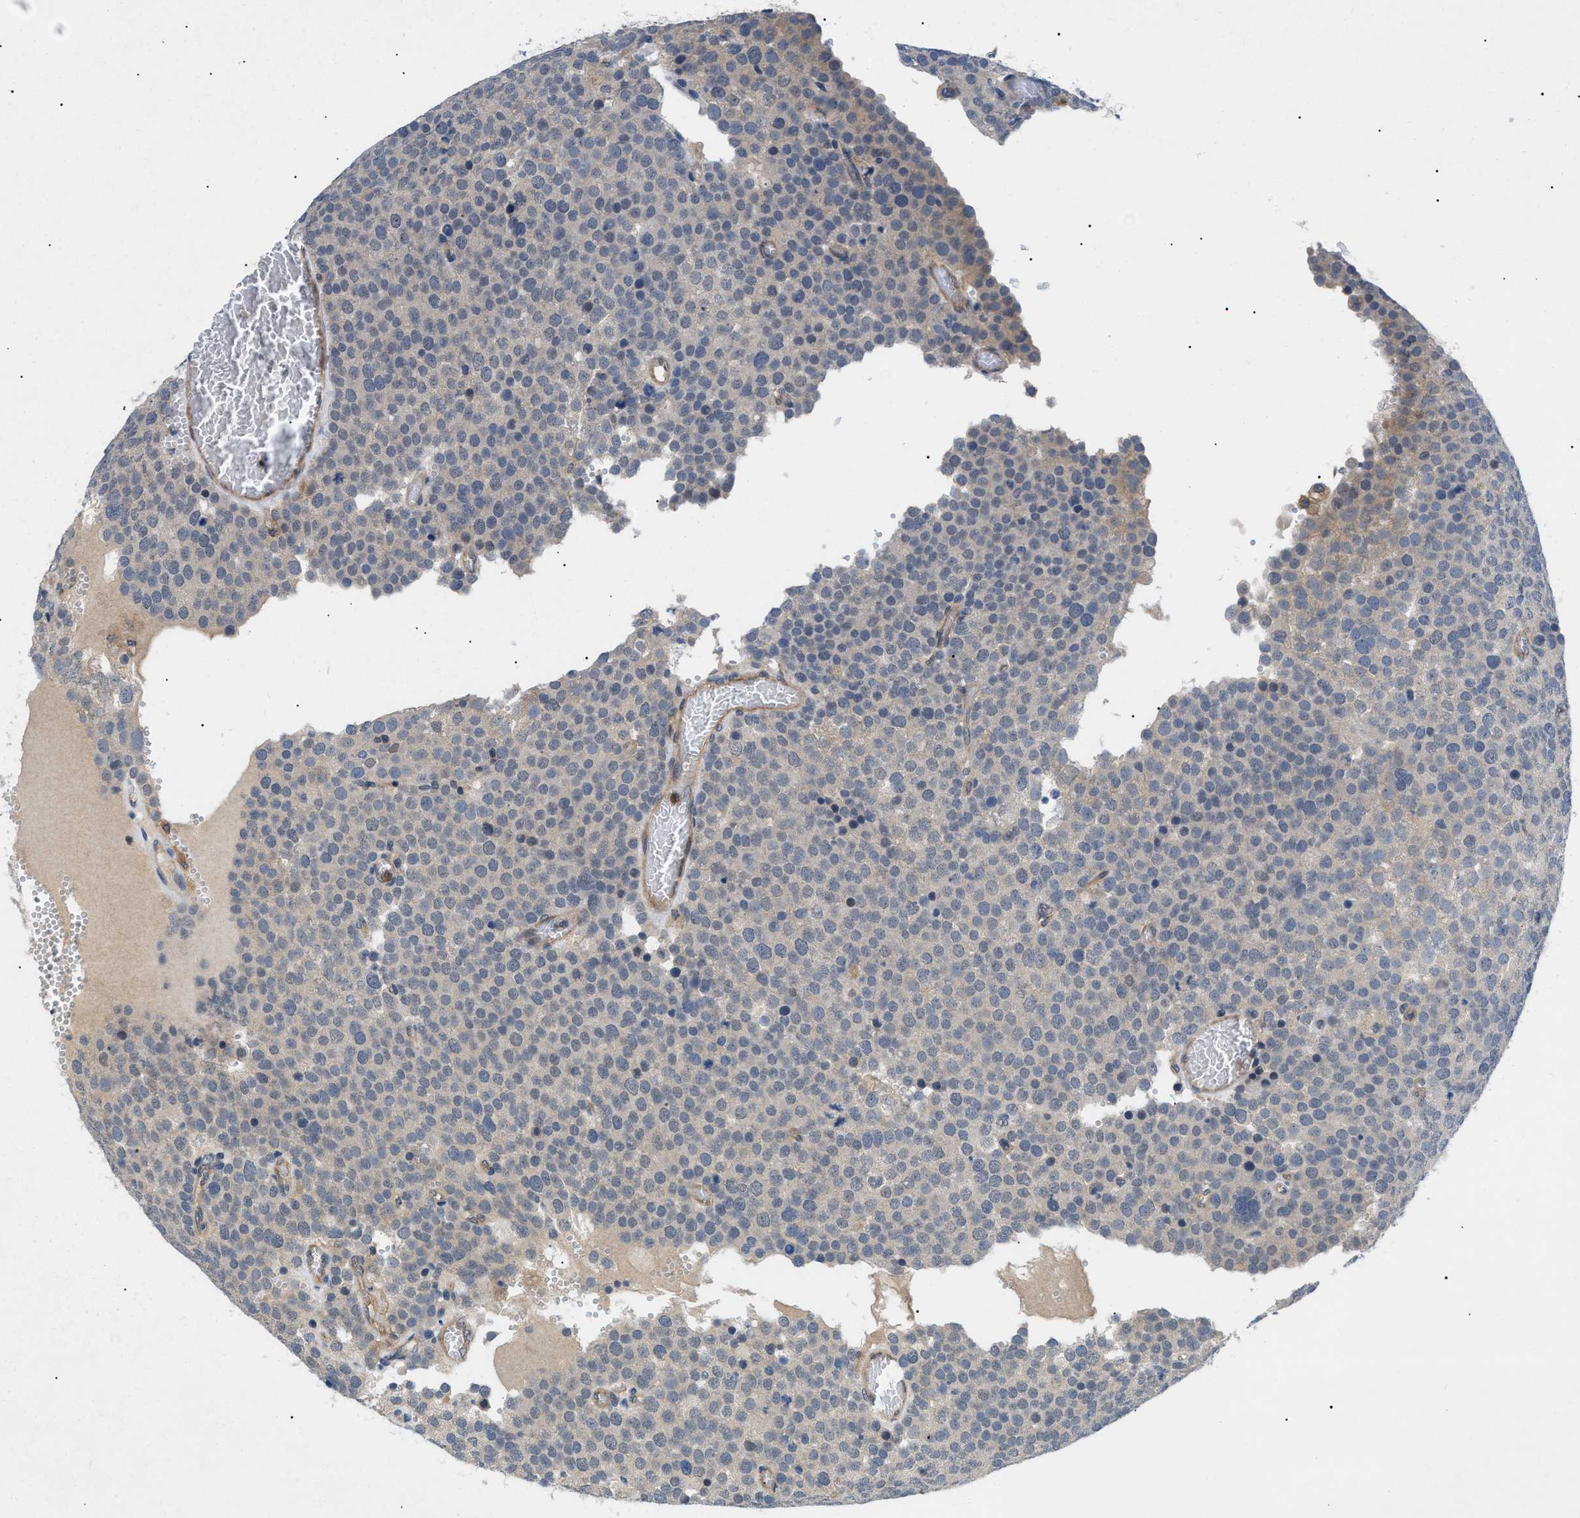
{"staining": {"intensity": "weak", "quantity": "25%-75%", "location": "cytoplasmic/membranous"}, "tissue": "testis cancer", "cell_type": "Tumor cells", "image_type": "cancer", "snomed": [{"axis": "morphology", "description": "Normal tissue, NOS"}, {"axis": "morphology", "description": "Seminoma, NOS"}, {"axis": "topography", "description": "Testis"}], "caption": "This is an image of immunohistochemistry (IHC) staining of testis cancer, which shows weak expression in the cytoplasmic/membranous of tumor cells.", "gene": "RIPK1", "patient": {"sex": "male", "age": 71}}